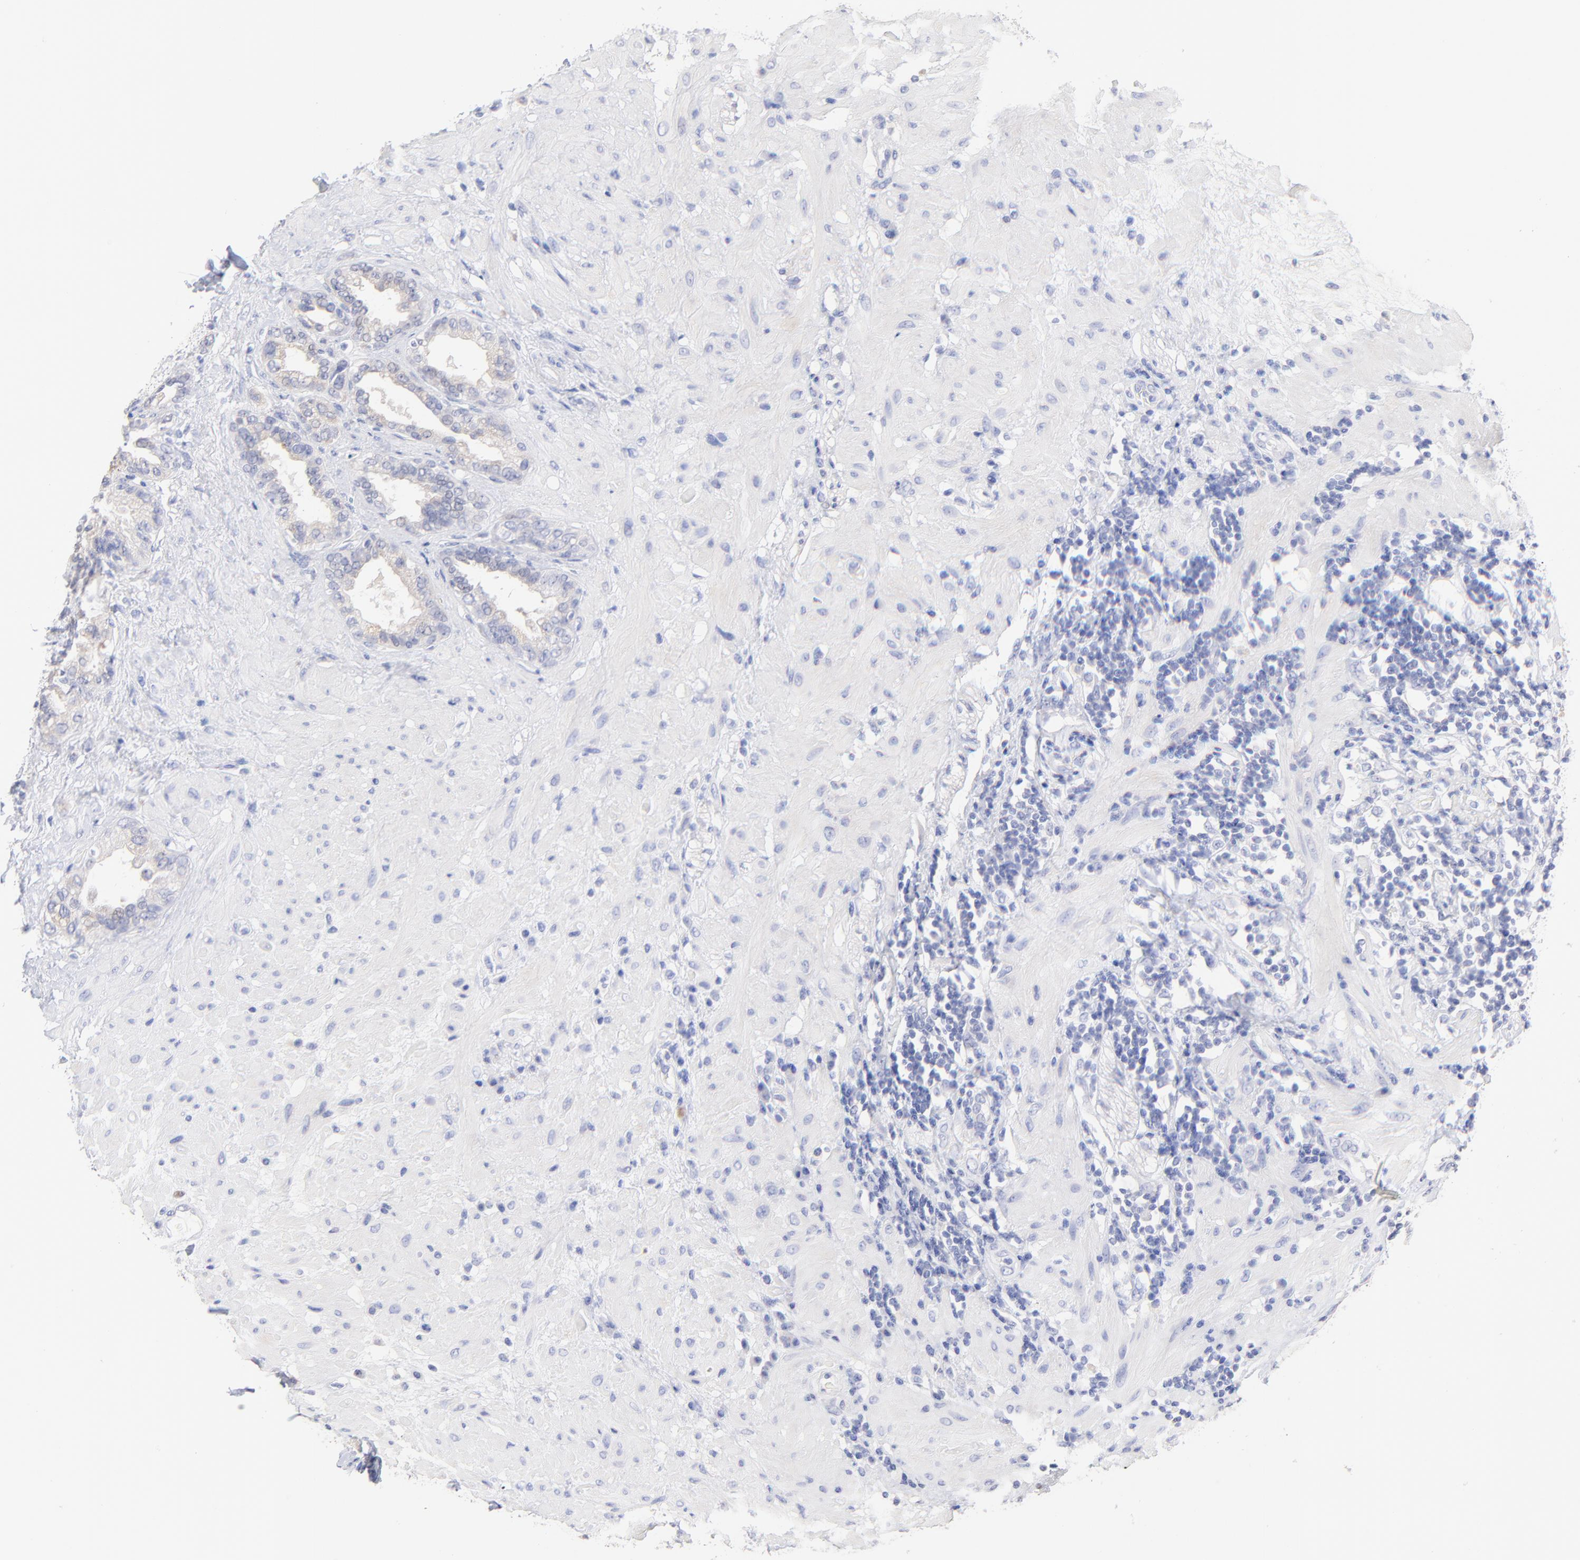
{"staining": {"intensity": "weak", "quantity": "<25%", "location": "cytoplasmic/membranous"}, "tissue": "seminal vesicle", "cell_type": "Glandular cells", "image_type": "normal", "snomed": [{"axis": "morphology", "description": "Normal tissue, NOS"}, {"axis": "topography", "description": "Seminal veicle"}], "caption": "Benign seminal vesicle was stained to show a protein in brown. There is no significant expression in glandular cells. (Brightfield microscopy of DAB immunohistochemistry (IHC) at high magnification).", "gene": "CFAP57", "patient": {"sex": "male", "age": 61}}